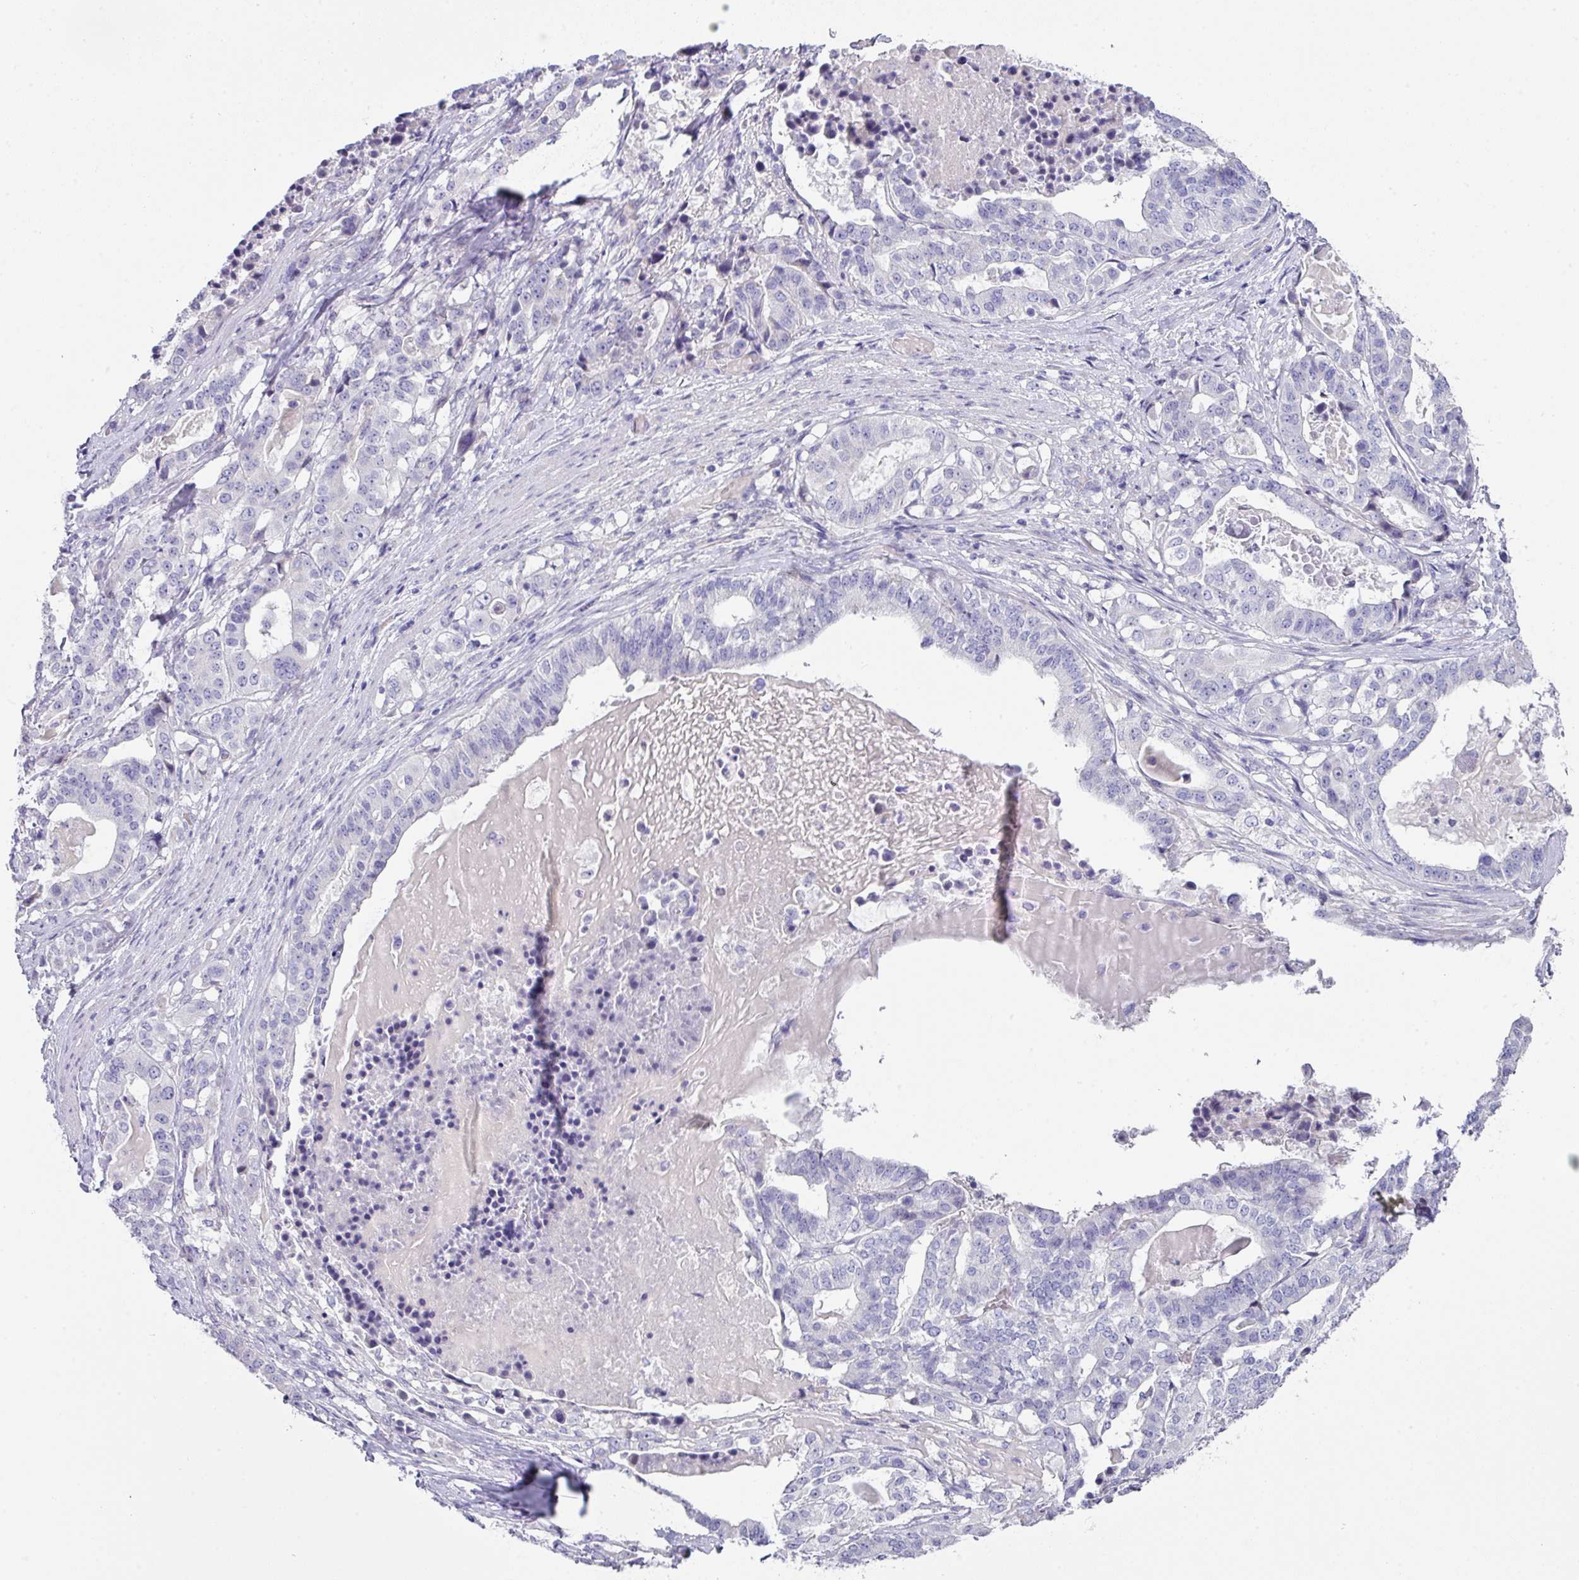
{"staining": {"intensity": "negative", "quantity": "none", "location": "none"}, "tissue": "stomach cancer", "cell_type": "Tumor cells", "image_type": "cancer", "snomed": [{"axis": "morphology", "description": "Adenocarcinoma, NOS"}, {"axis": "topography", "description": "Stomach"}], "caption": "DAB immunohistochemical staining of human adenocarcinoma (stomach) displays no significant positivity in tumor cells.", "gene": "DEFB115", "patient": {"sex": "male", "age": 48}}